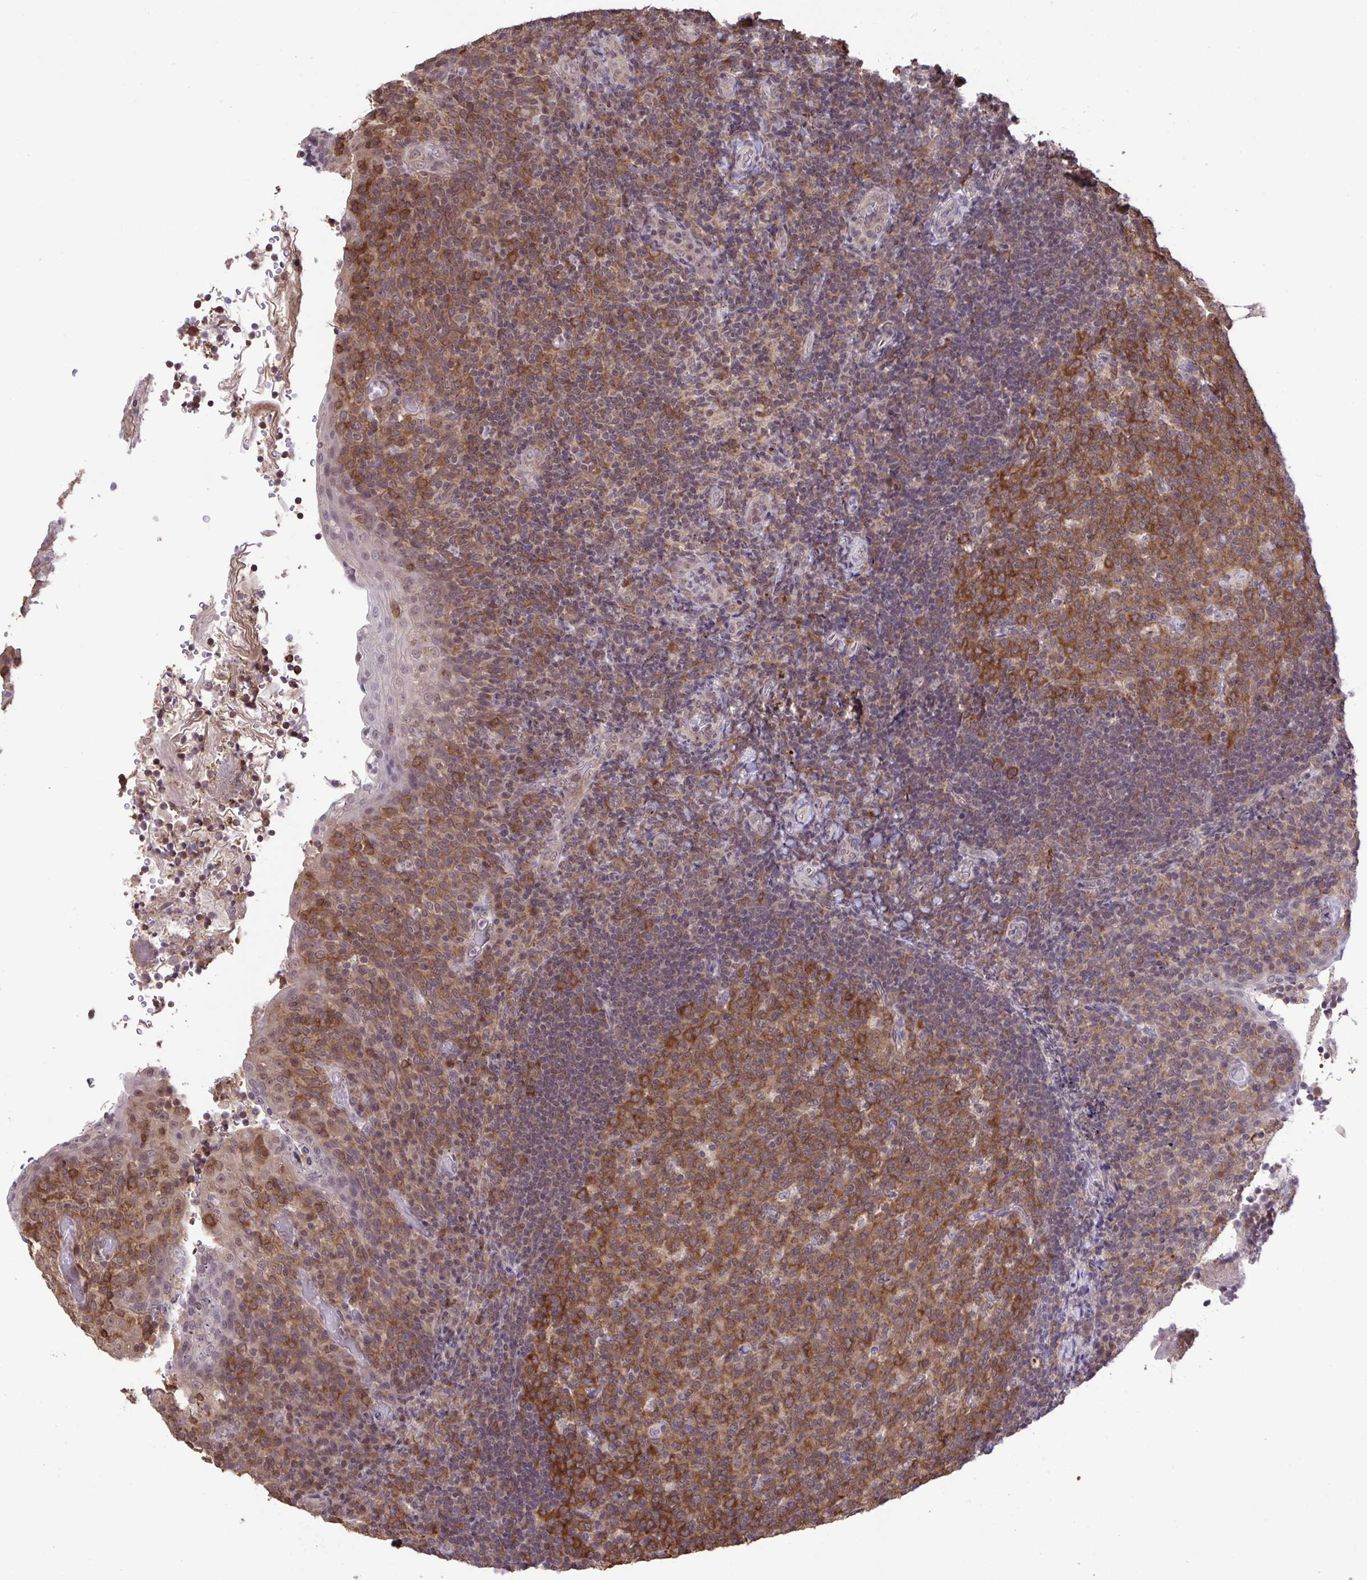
{"staining": {"intensity": "strong", "quantity": ">75%", "location": "cytoplasmic/membranous"}, "tissue": "tonsil", "cell_type": "Germinal center cells", "image_type": "normal", "snomed": [{"axis": "morphology", "description": "Normal tissue, NOS"}, {"axis": "topography", "description": "Tonsil"}], "caption": "Brown immunohistochemical staining in unremarkable human tonsil displays strong cytoplasmic/membranous positivity in approximately >75% of germinal center cells. The staining is performed using DAB brown chromogen to label protein expression. The nuclei are counter-stained blue using hematoxylin.", "gene": "C12orf57", "patient": {"sex": "female", "age": 10}}